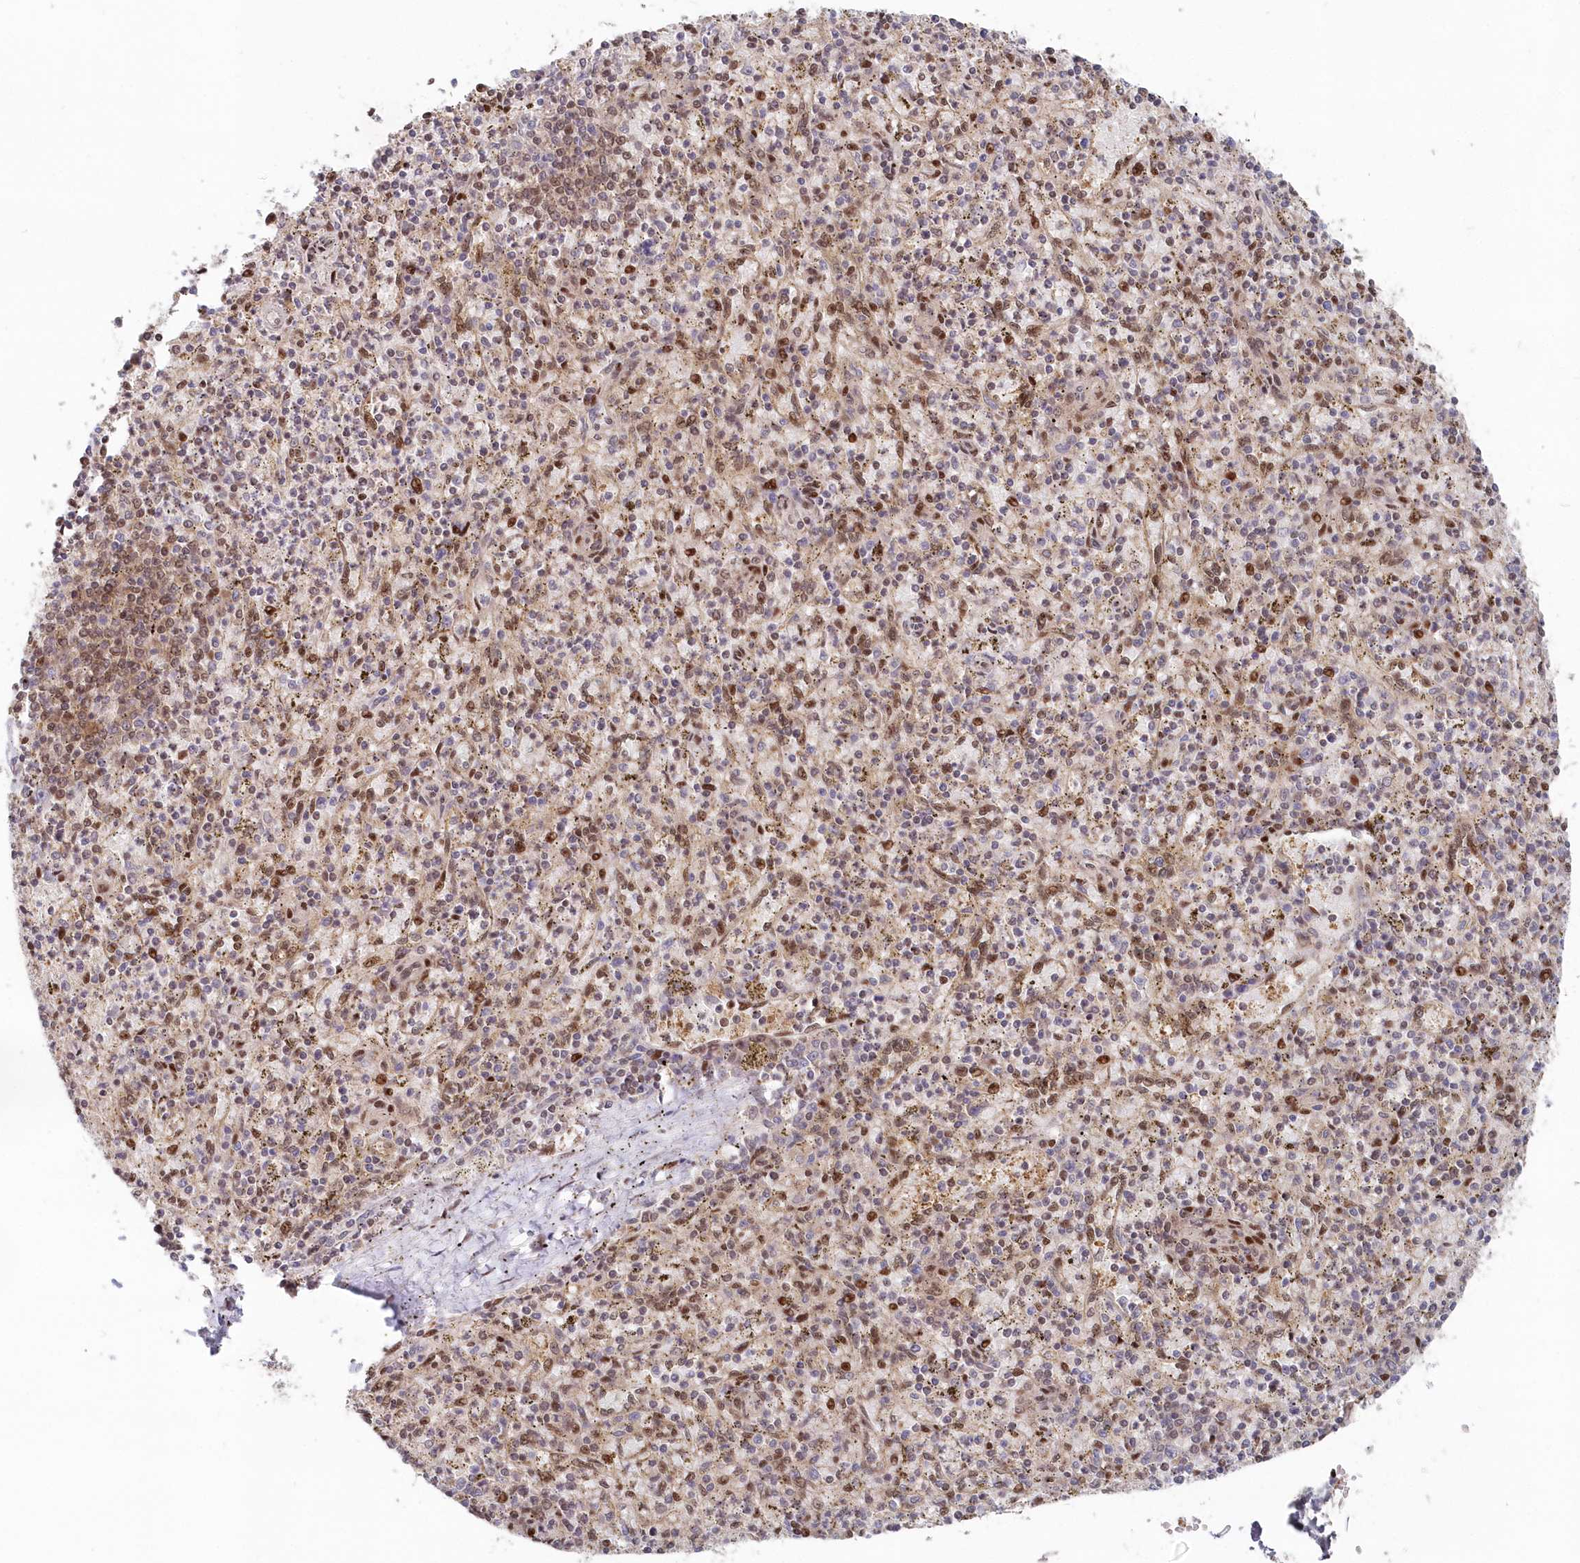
{"staining": {"intensity": "moderate", "quantity": "25%-75%", "location": "cytoplasmic/membranous,nuclear"}, "tissue": "spleen", "cell_type": "Cells in red pulp", "image_type": "normal", "snomed": [{"axis": "morphology", "description": "Normal tissue, NOS"}, {"axis": "topography", "description": "Spleen"}], "caption": "Immunohistochemistry photomicrograph of benign human spleen stained for a protein (brown), which reveals medium levels of moderate cytoplasmic/membranous,nuclear staining in approximately 25%-75% of cells in red pulp.", "gene": "ABHD14B", "patient": {"sex": "male", "age": 72}}